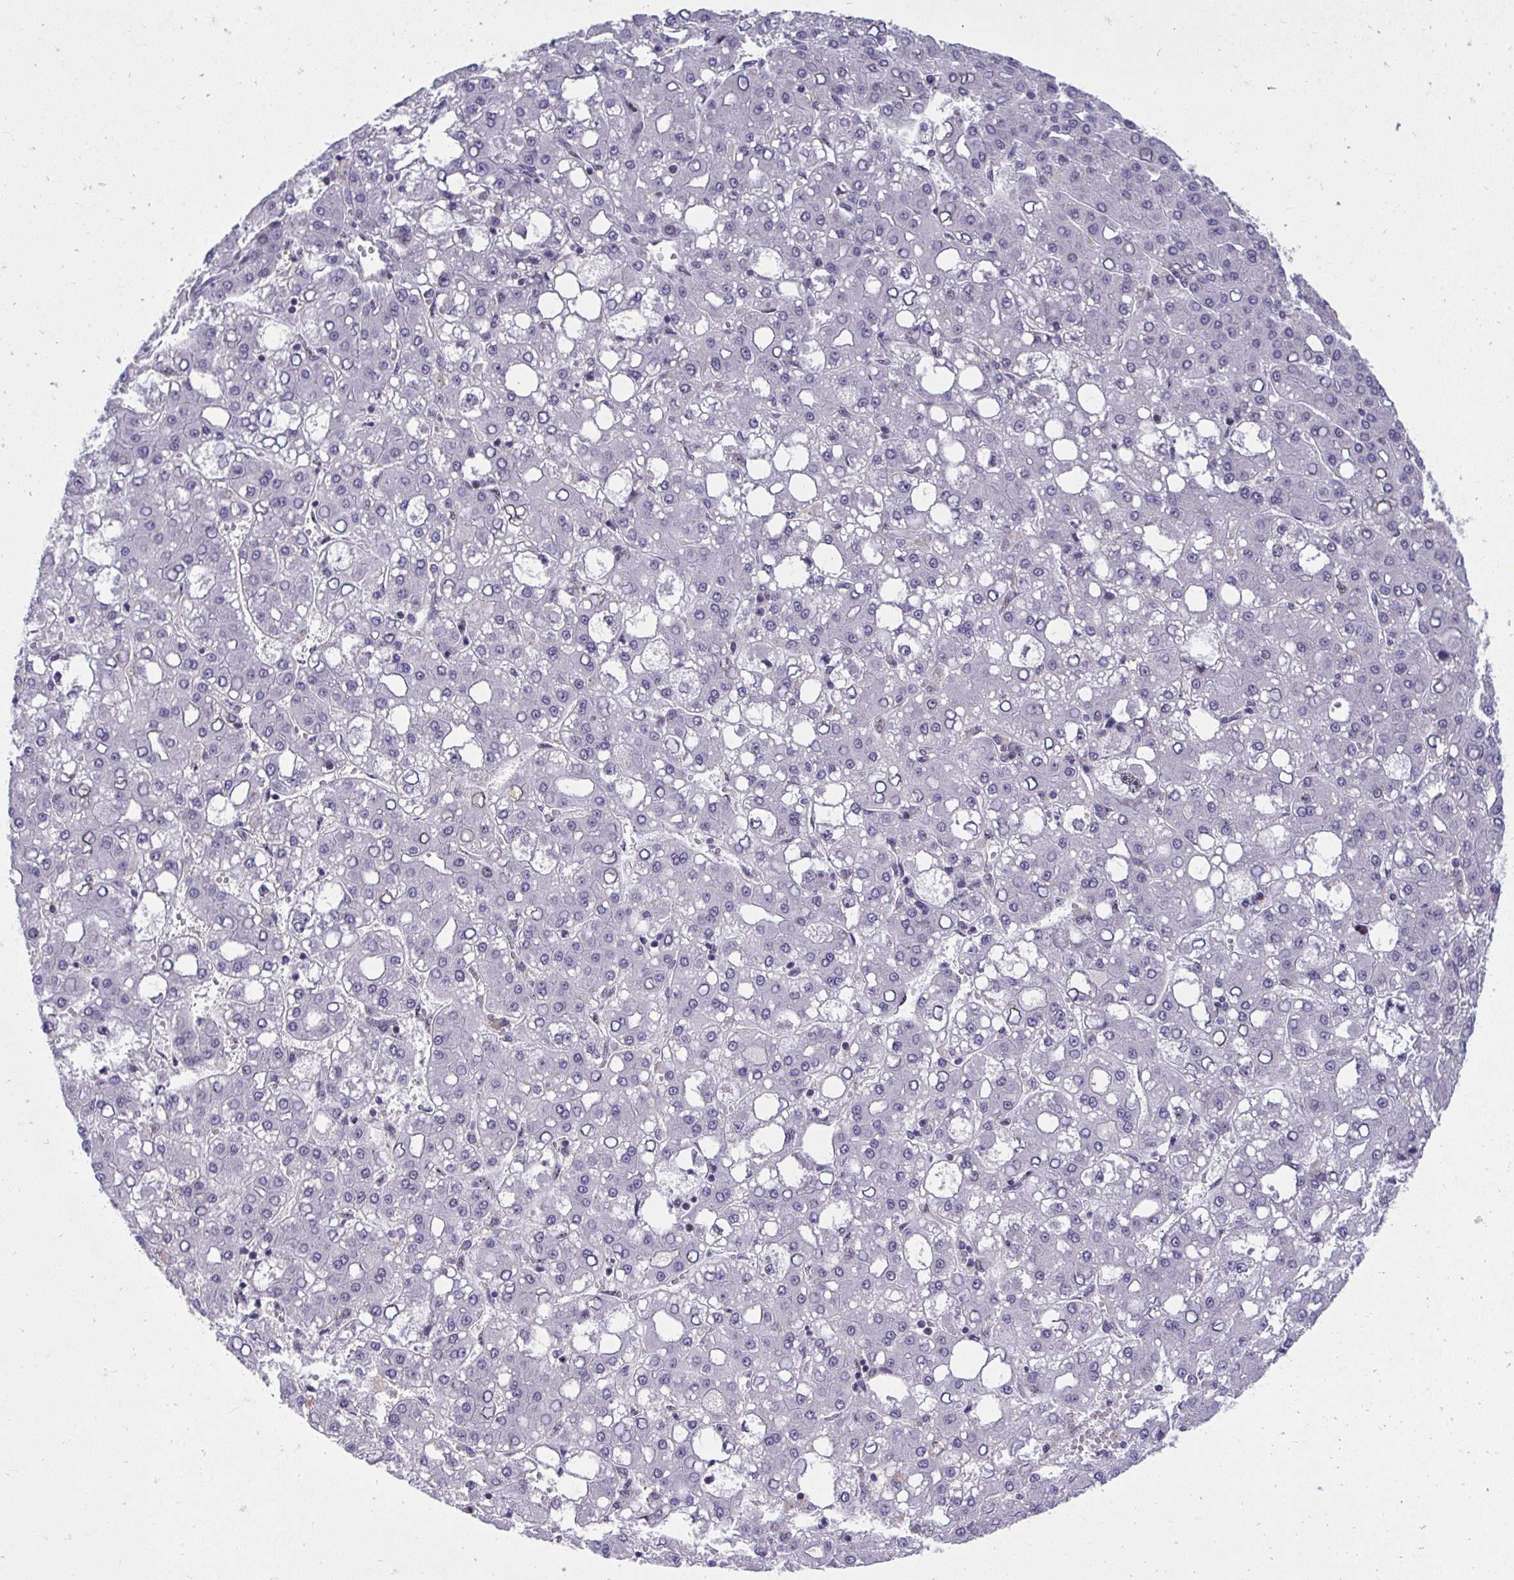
{"staining": {"intensity": "negative", "quantity": "none", "location": "none"}, "tissue": "liver cancer", "cell_type": "Tumor cells", "image_type": "cancer", "snomed": [{"axis": "morphology", "description": "Carcinoma, Hepatocellular, NOS"}, {"axis": "topography", "description": "Liver"}], "caption": "Immunohistochemistry photomicrograph of neoplastic tissue: human hepatocellular carcinoma (liver) stained with DAB demonstrates no significant protein staining in tumor cells.", "gene": "HOXA4", "patient": {"sex": "male", "age": 65}}